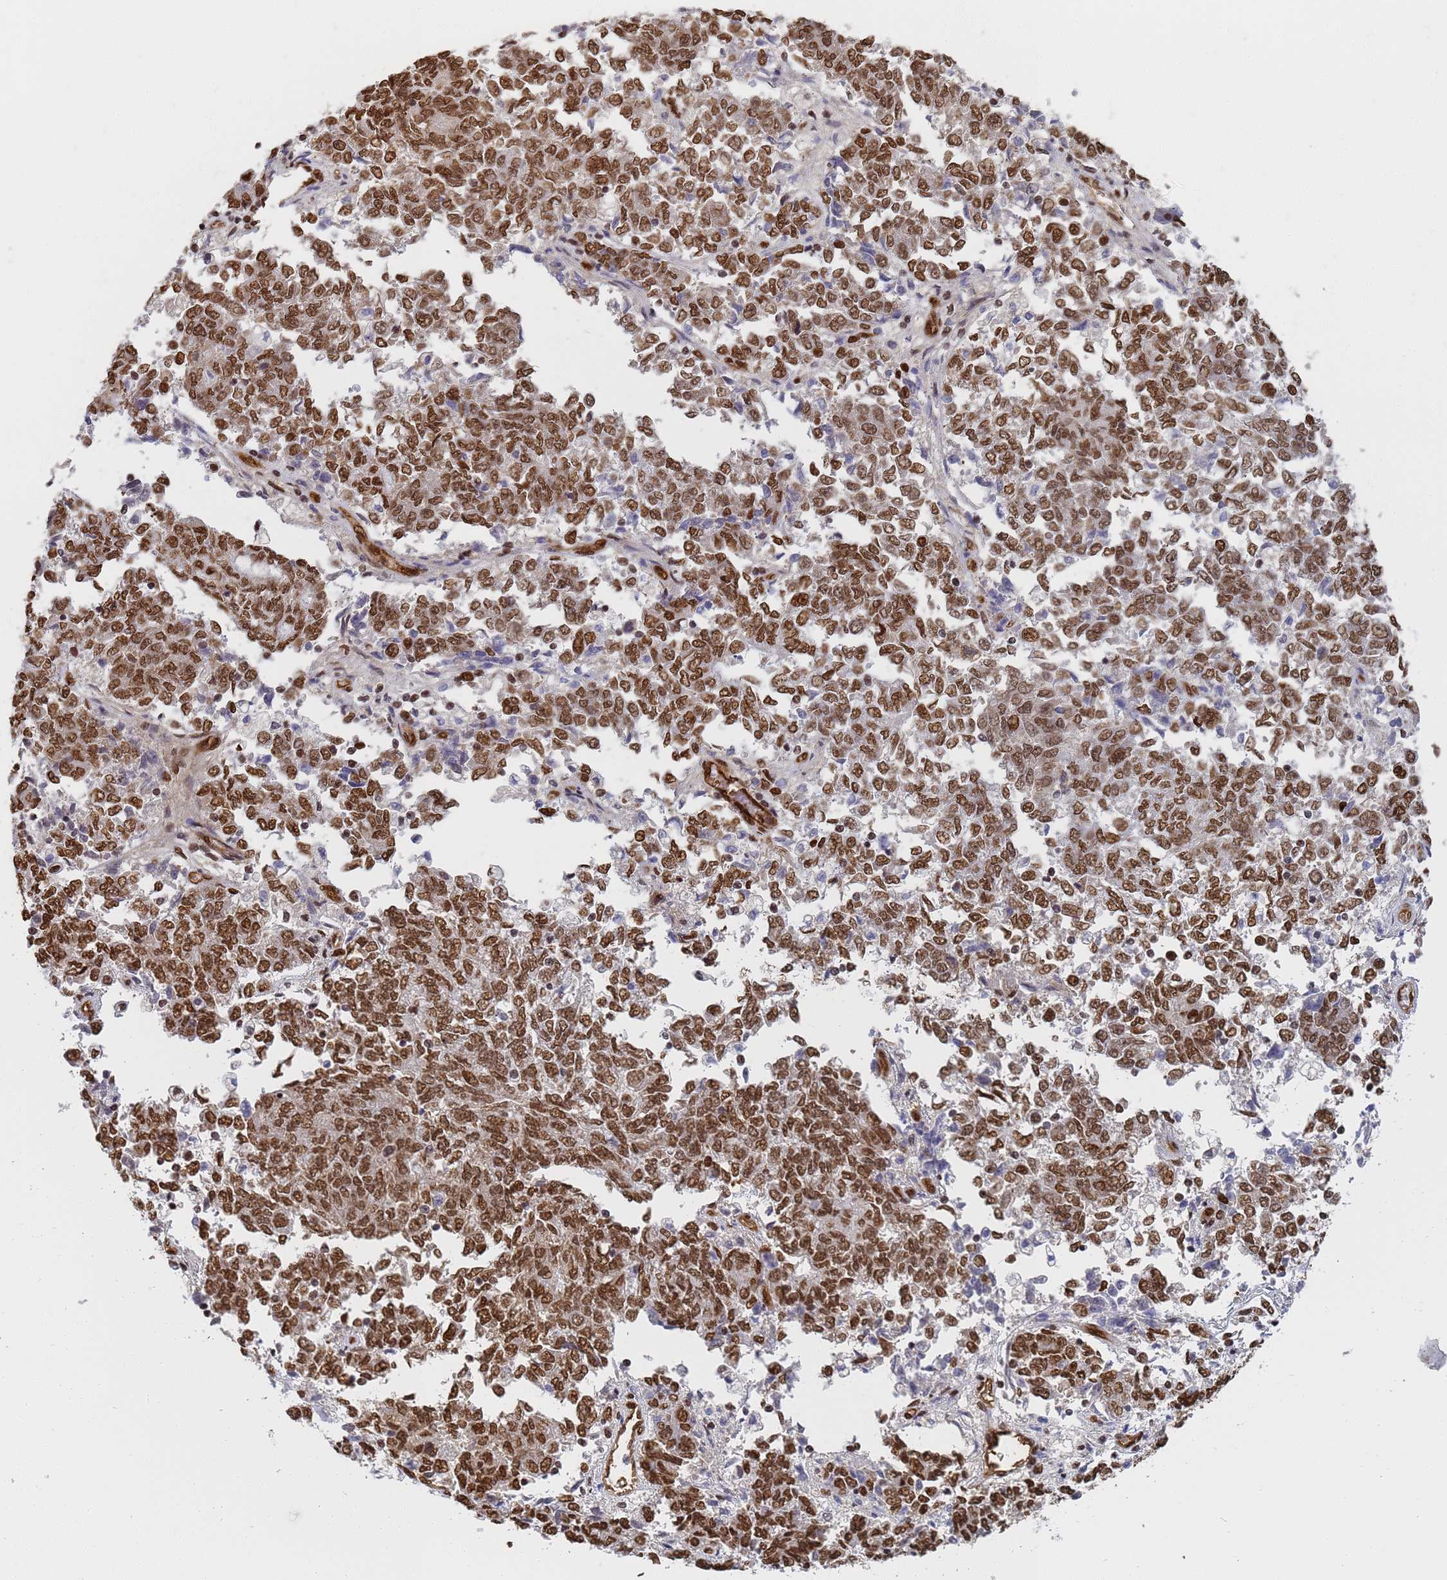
{"staining": {"intensity": "strong", "quantity": ">75%", "location": "nuclear"}, "tissue": "endometrial cancer", "cell_type": "Tumor cells", "image_type": "cancer", "snomed": [{"axis": "morphology", "description": "Adenocarcinoma, NOS"}, {"axis": "topography", "description": "Endometrium"}], "caption": "An immunohistochemistry photomicrograph of tumor tissue is shown. Protein staining in brown highlights strong nuclear positivity in endometrial cancer (adenocarcinoma) within tumor cells.", "gene": "RAVER2", "patient": {"sex": "female", "age": 80}}